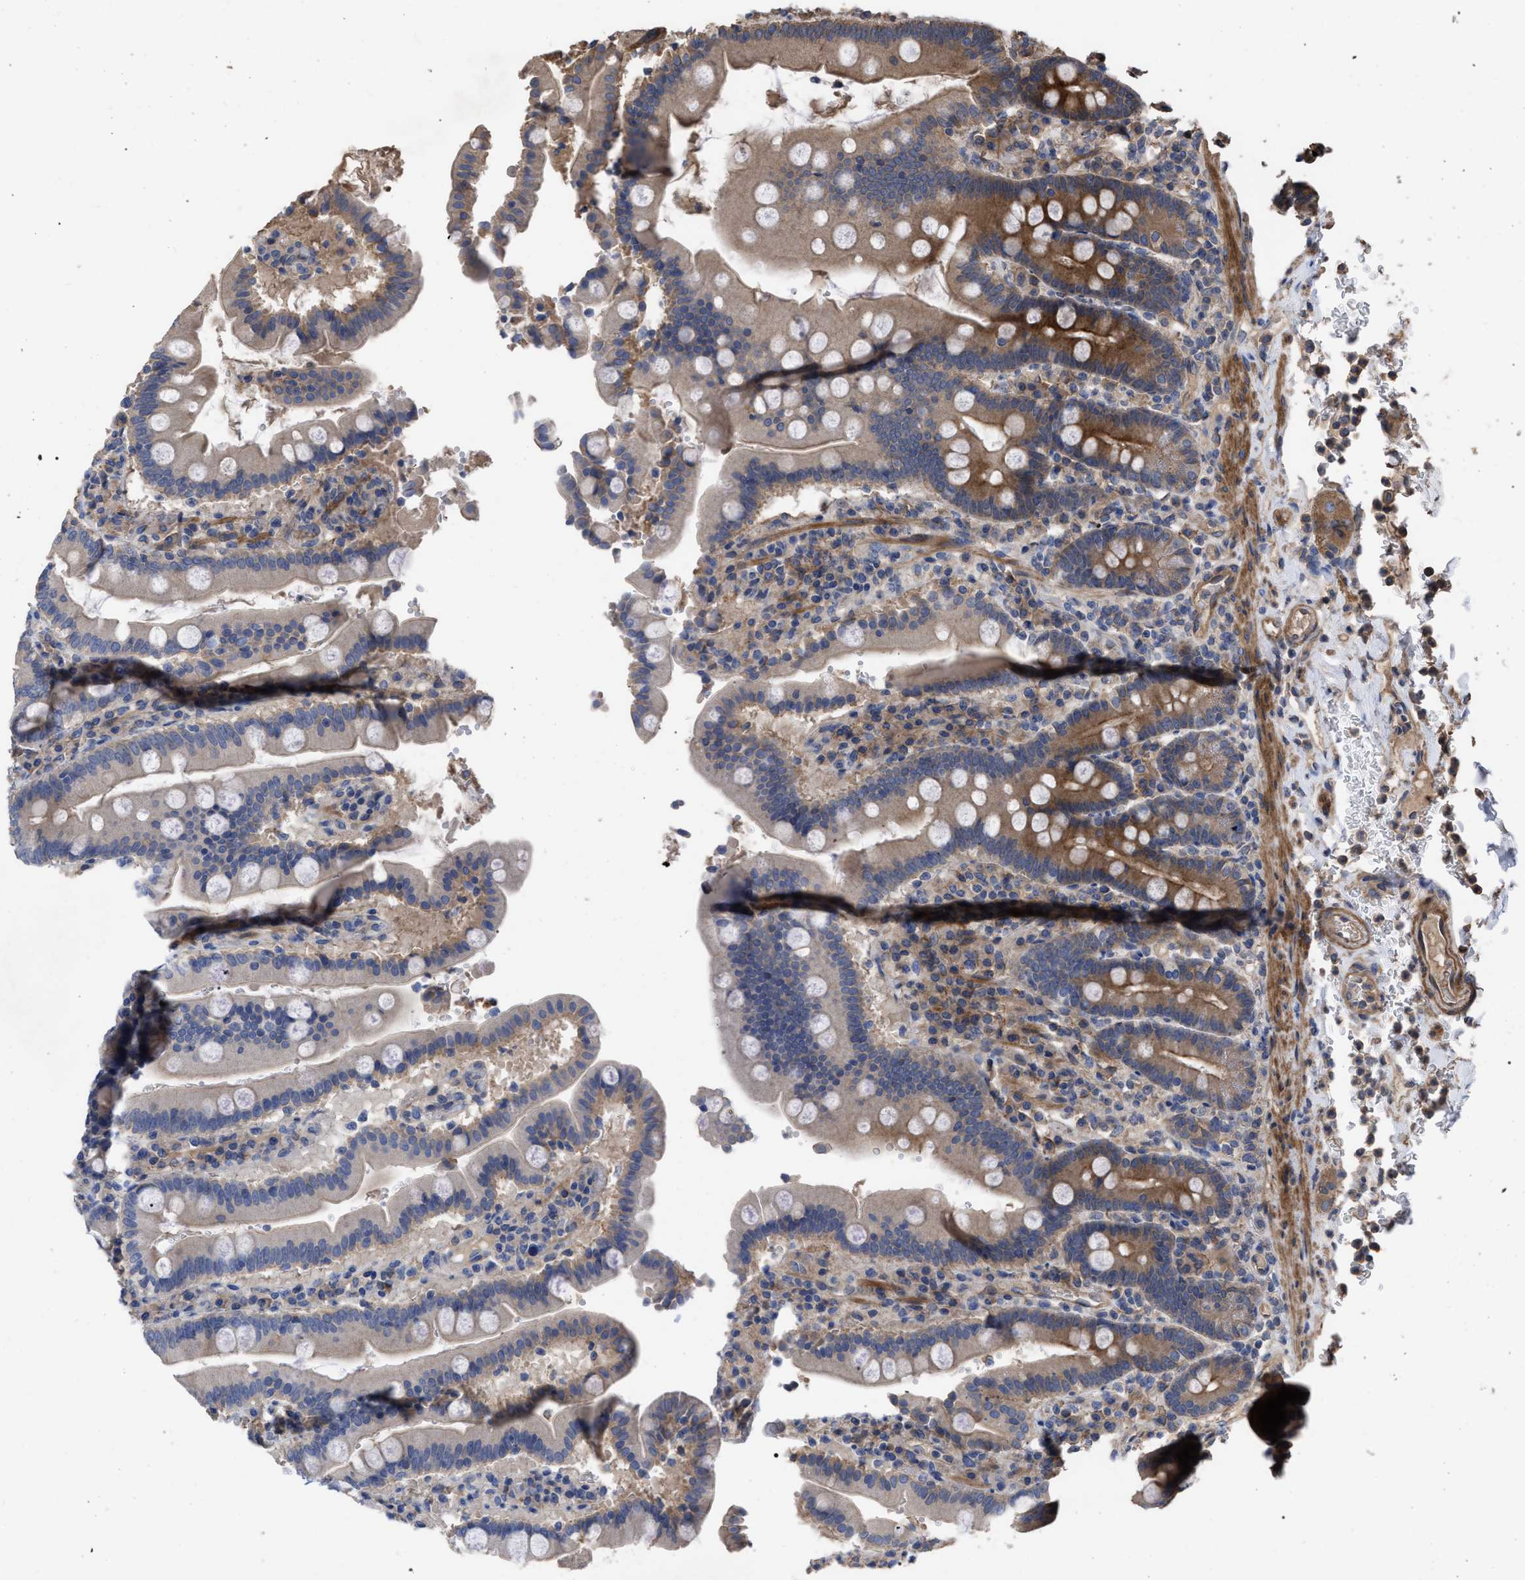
{"staining": {"intensity": "moderate", "quantity": "25%-75%", "location": "cytoplasmic/membranous"}, "tissue": "duodenum", "cell_type": "Glandular cells", "image_type": "normal", "snomed": [{"axis": "morphology", "description": "Normal tissue, NOS"}, {"axis": "topography", "description": "Small intestine, NOS"}], "caption": "Duodenum stained with DAB (3,3'-diaminobenzidine) immunohistochemistry (IHC) reveals medium levels of moderate cytoplasmic/membranous expression in about 25%-75% of glandular cells.", "gene": "BTN2A1", "patient": {"sex": "female", "age": 71}}